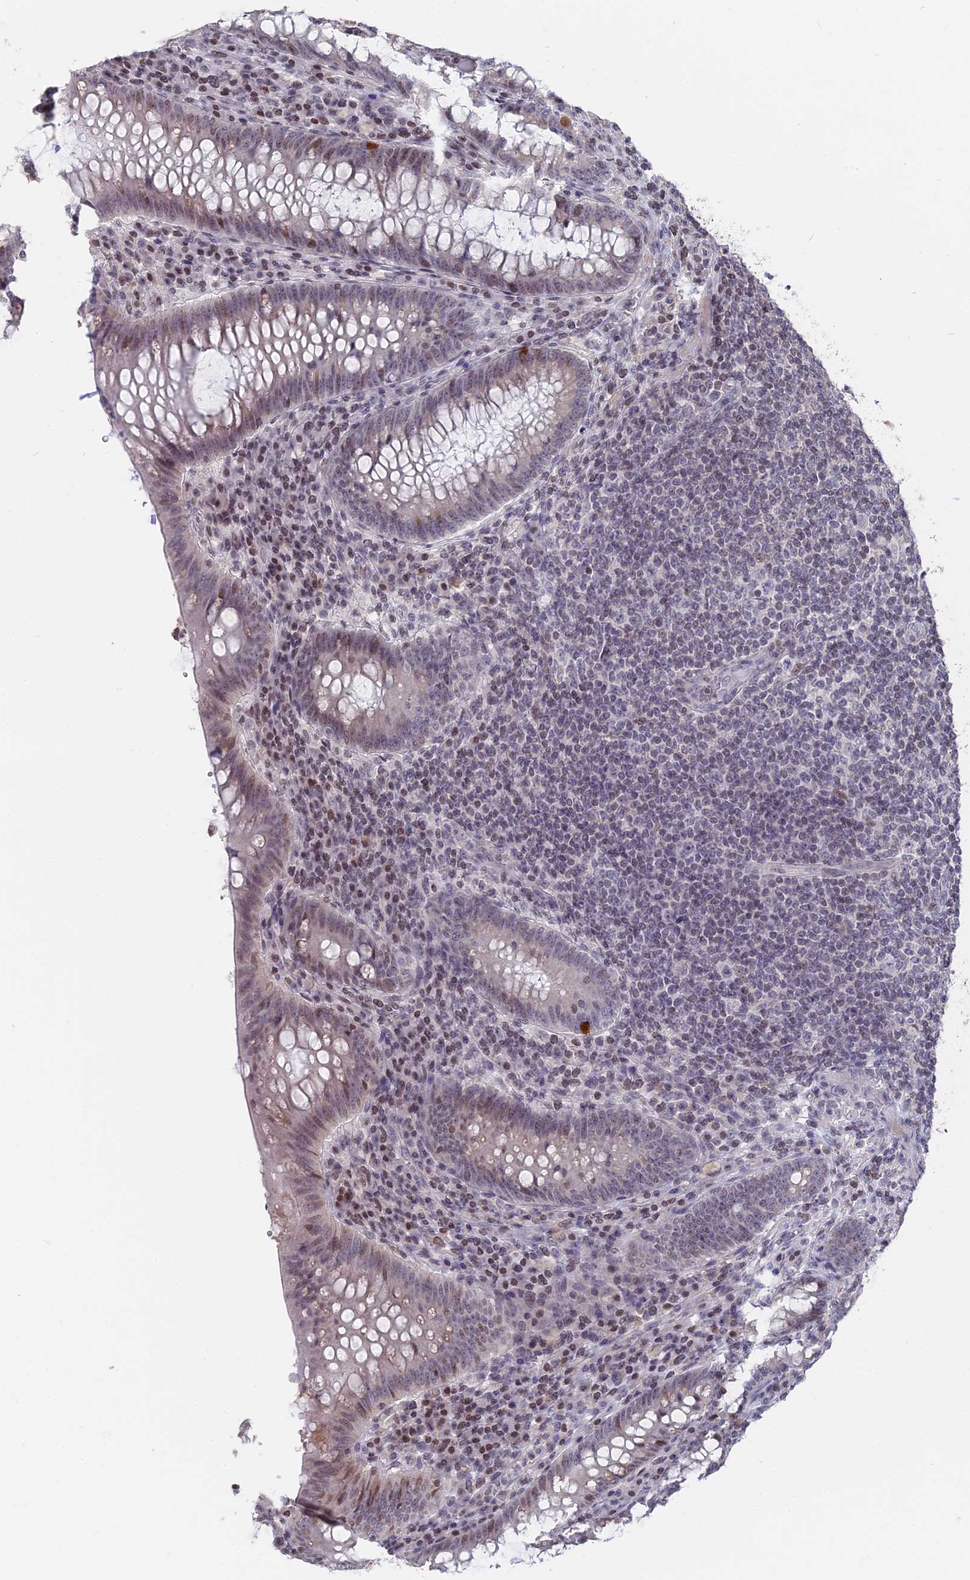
{"staining": {"intensity": "moderate", "quantity": "<25%", "location": "cytoplasmic/membranous,nuclear"}, "tissue": "appendix", "cell_type": "Glandular cells", "image_type": "normal", "snomed": [{"axis": "morphology", "description": "Normal tissue, NOS"}, {"axis": "topography", "description": "Appendix"}], "caption": "A brown stain shows moderate cytoplasmic/membranous,nuclear expression of a protein in glandular cells of unremarkable appendix.", "gene": "NR1H3", "patient": {"sex": "male", "age": 78}}